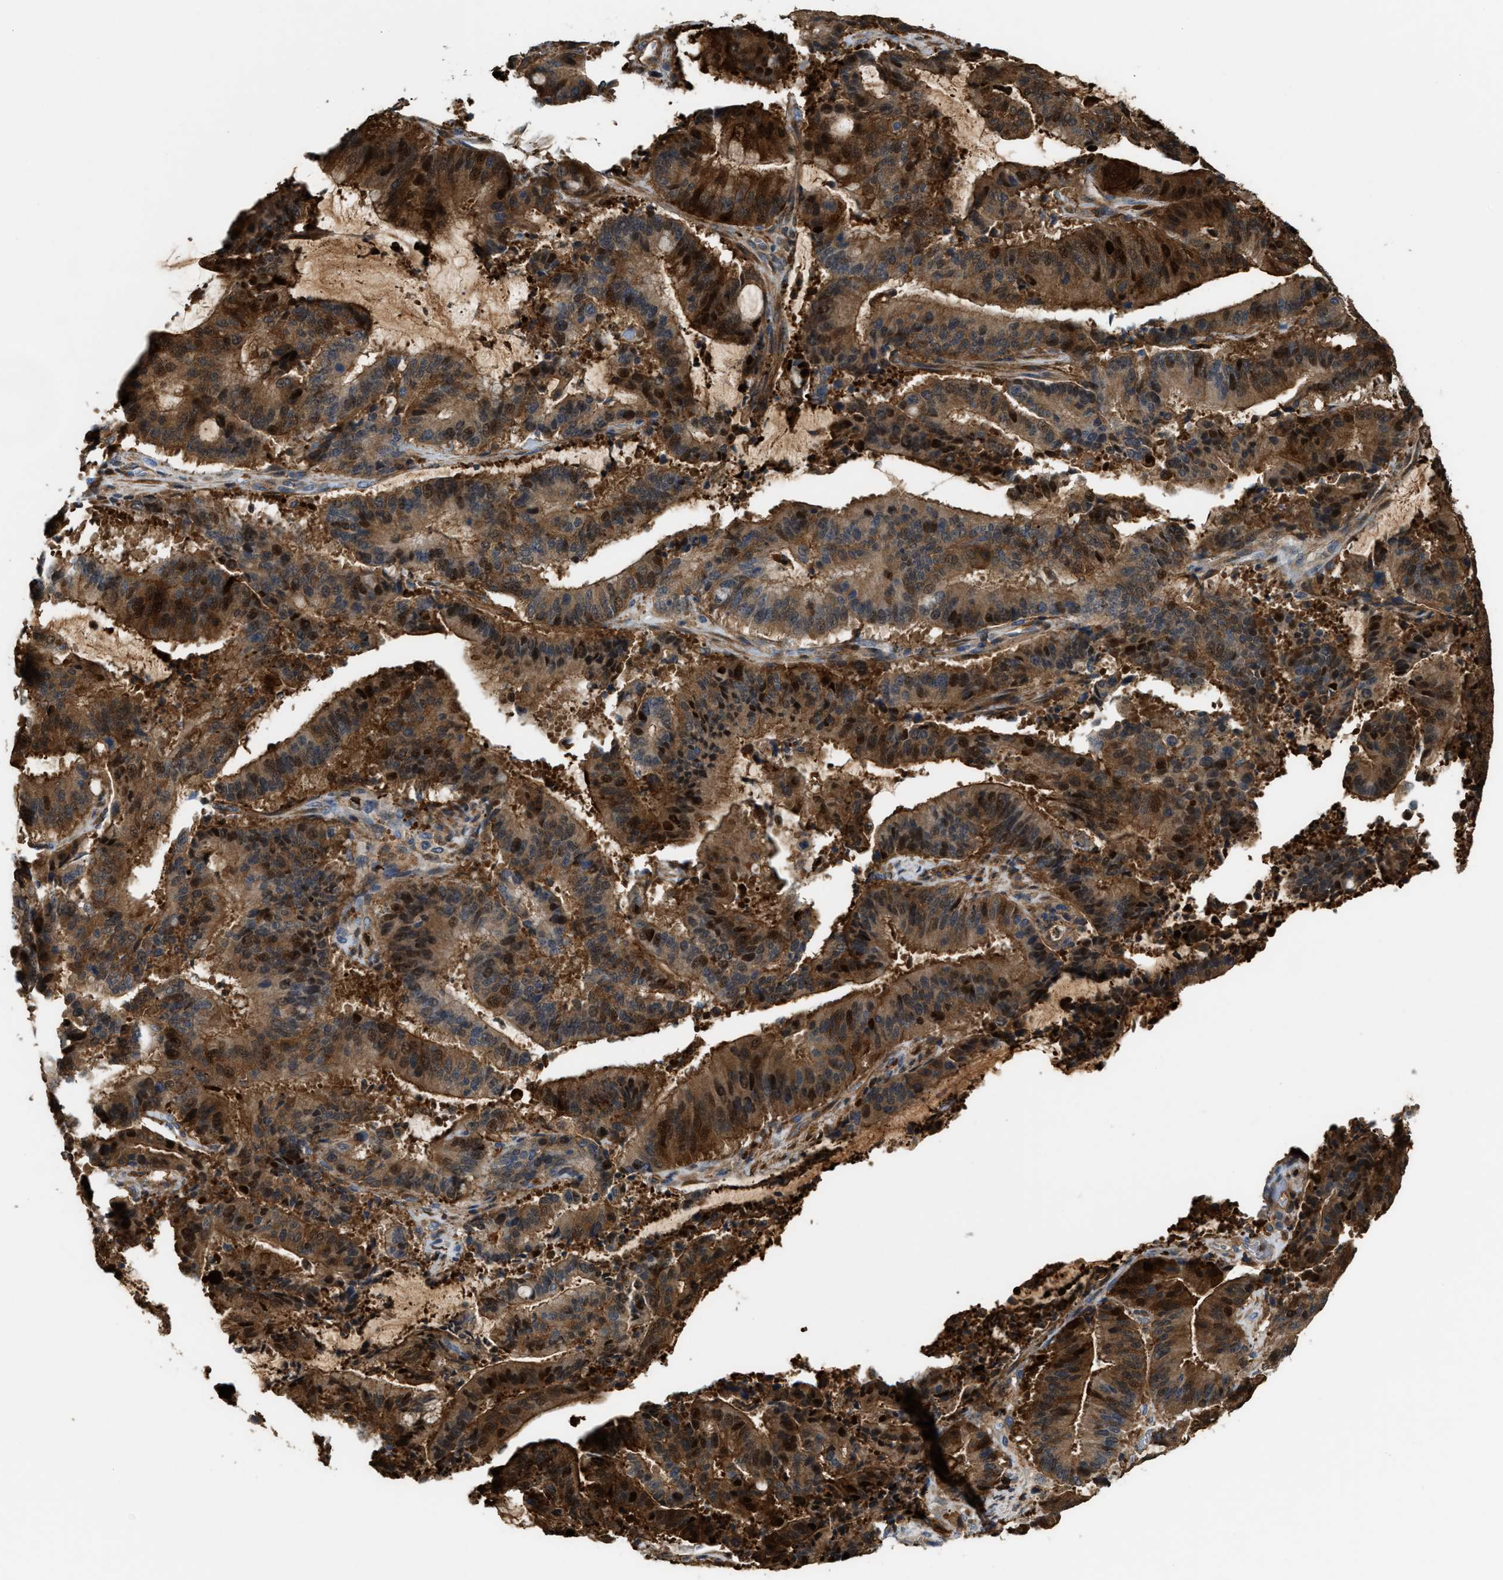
{"staining": {"intensity": "strong", "quantity": "25%-75%", "location": "cytoplasmic/membranous"}, "tissue": "liver cancer", "cell_type": "Tumor cells", "image_type": "cancer", "snomed": [{"axis": "morphology", "description": "Normal tissue, NOS"}, {"axis": "morphology", "description": "Cholangiocarcinoma"}, {"axis": "topography", "description": "Liver"}, {"axis": "topography", "description": "Peripheral nerve tissue"}], "caption": "Tumor cells reveal high levels of strong cytoplasmic/membranous positivity in about 25%-75% of cells in liver cholangiocarcinoma. (DAB (3,3'-diaminobenzidine) IHC with brightfield microscopy, high magnification).", "gene": "SERPINB5", "patient": {"sex": "female", "age": 73}}